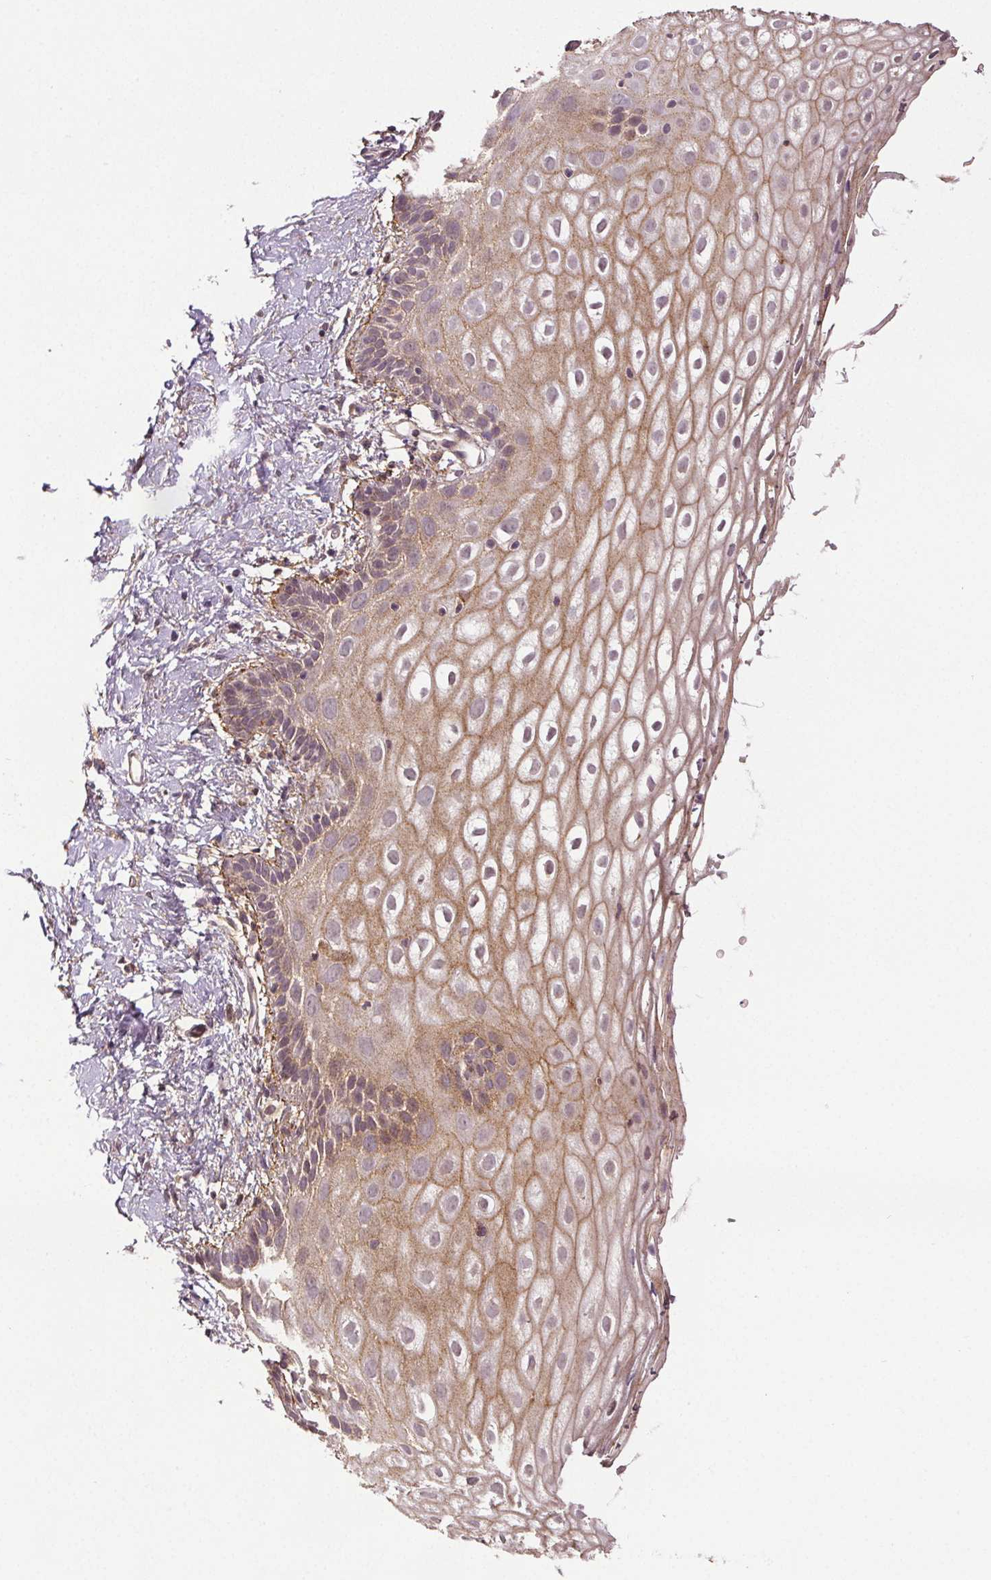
{"staining": {"intensity": "moderate", "quantity": "25%-75%", "location": "cytoplasmic/membranous"}, "tissue": "vagina", "cell_type": "Squamous epithelial cells", "image_type": "normal", "snomed": [{"axis": "morphology", "description": "Normal tissue, NOS"}, {"axis": "morphology", "description": "Adenocarcinoma, NOS"}, {"axis": "topography", "description": "Rectum"}, {"axis": "topography", "description": "Vagina"}, {"axis": "topography", "description": "Peripheral nerve tissue"}], "caption": "Moderate cytoplasmic/membranous staining for a protein is seen in approximately 25%-75% of squamous epithelial cells of normal vagina using immunohistochemistry.", "gene": "EPHB3", "patient": {"sex": "female", "age": 71}}